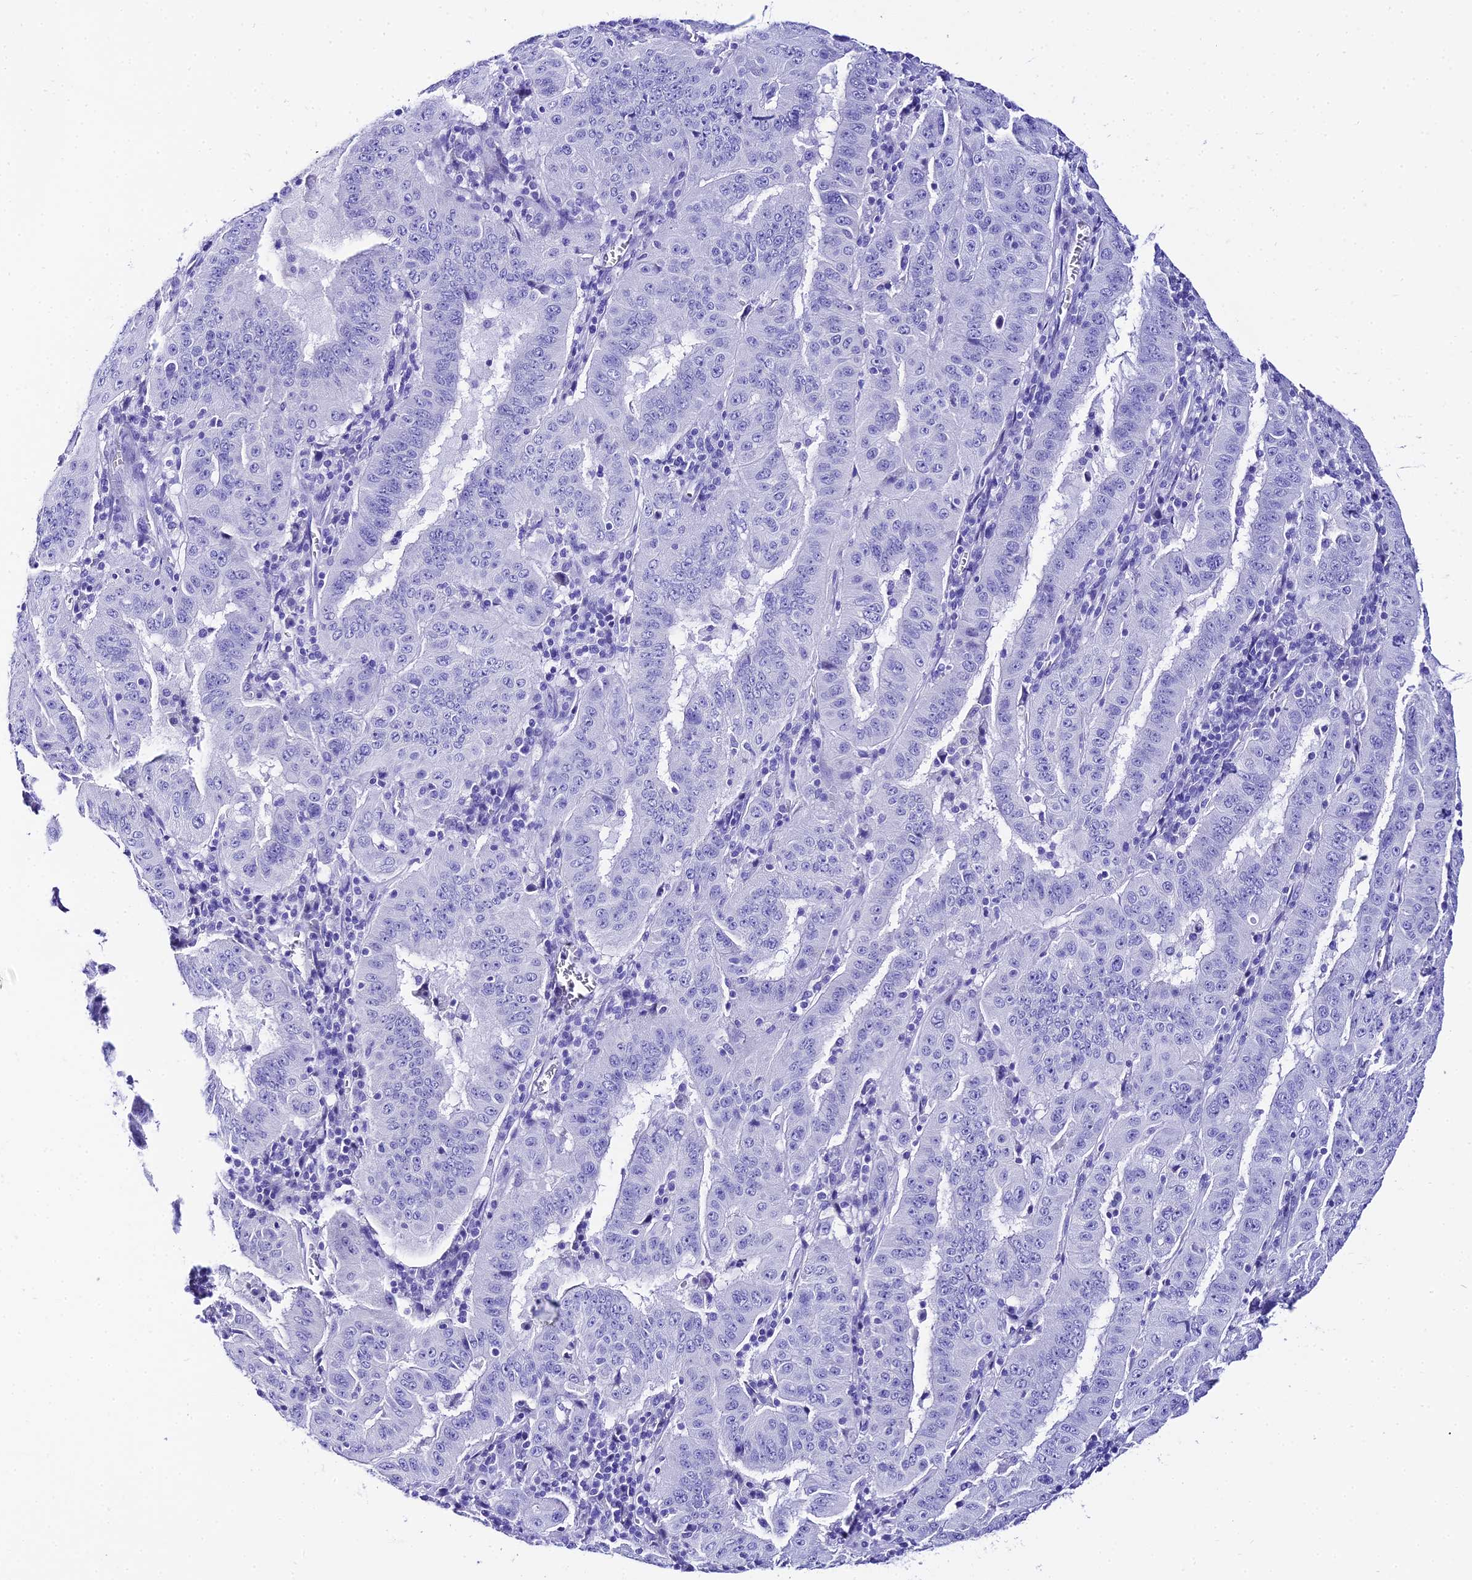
{"staining": {"intensity": "negative", "quantity": "none", "location": "none"}, "tissue": "pancreatic cancer", "cell_type": "Tumor cells", "image_type": "cancer", "snomed": [{"axis": "morphology", "description": "Adenocarcinoma, NOS"}, {"axis": "topography", "description": "Pancreas"}], "caption": "IHC micrograph of pancreatic cancer stained for a protein (brown), which reveals no staining in tumor cells.", "gene": "TRMT44", "patient": {"sex": "male", "age": 63}}